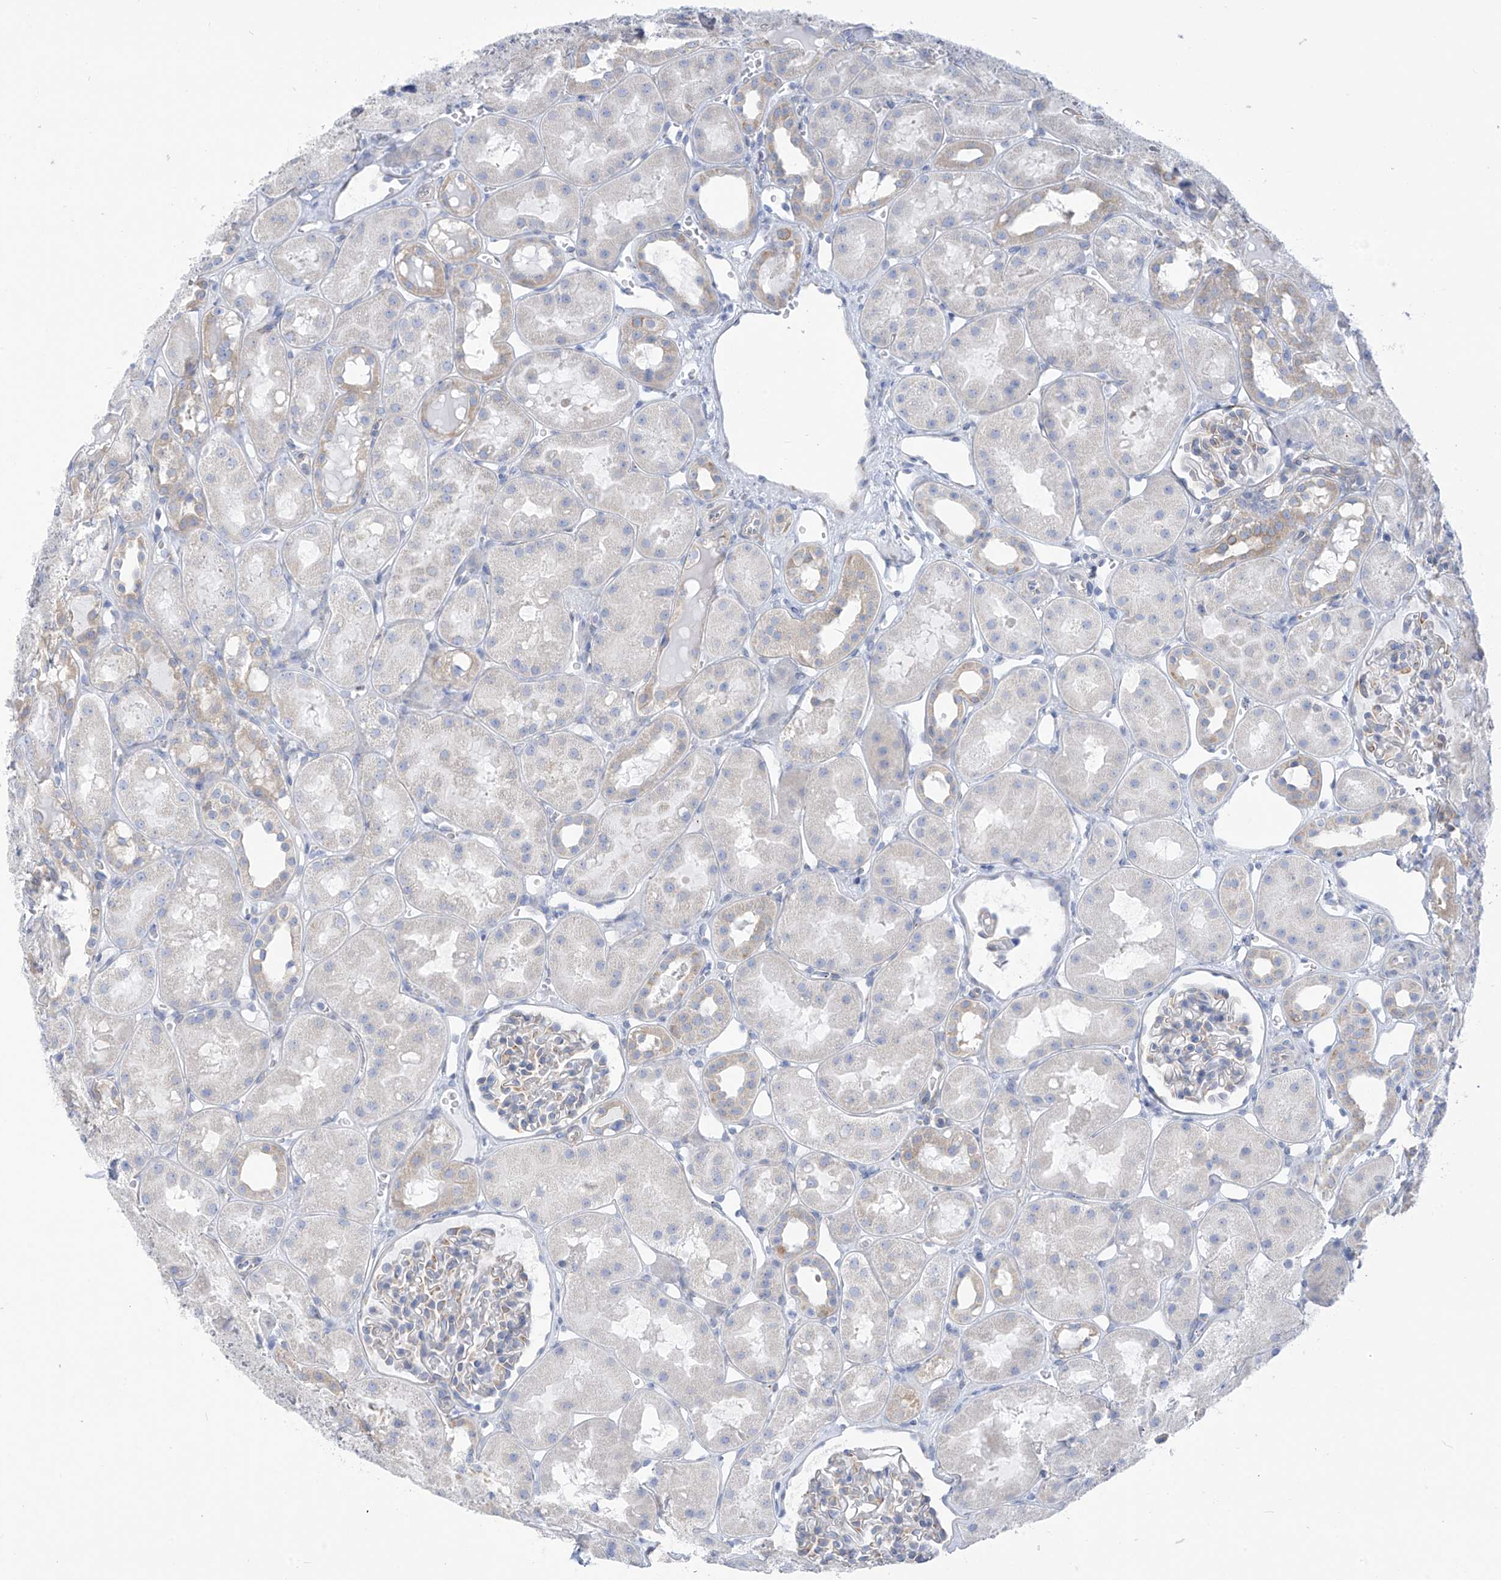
{"staining": {"intensity": "weak", "quantity": "<25%", "location": "cytoplasmic/membranous"}, "tissue": "kidney", "cell_type": "Cells in glomeruli", "image_type": "normal", "snomed": [{"axis": "morphology", "description": "Normal tissue, NOS"}, {"axis": "topography", "description": "Kidney"}], "caption": "A high-resolution micrograph shows IHC staining of unremarkable kidney, which exhibits no significant expression in cells in glomeruli. Brightfield microscopy of immunohistochemistry stained with DAB (brown) and hematoxylin (blue), captured at high magnification.", "gene": "RCN2", "patient": {"sex": "male", "age": 16}}